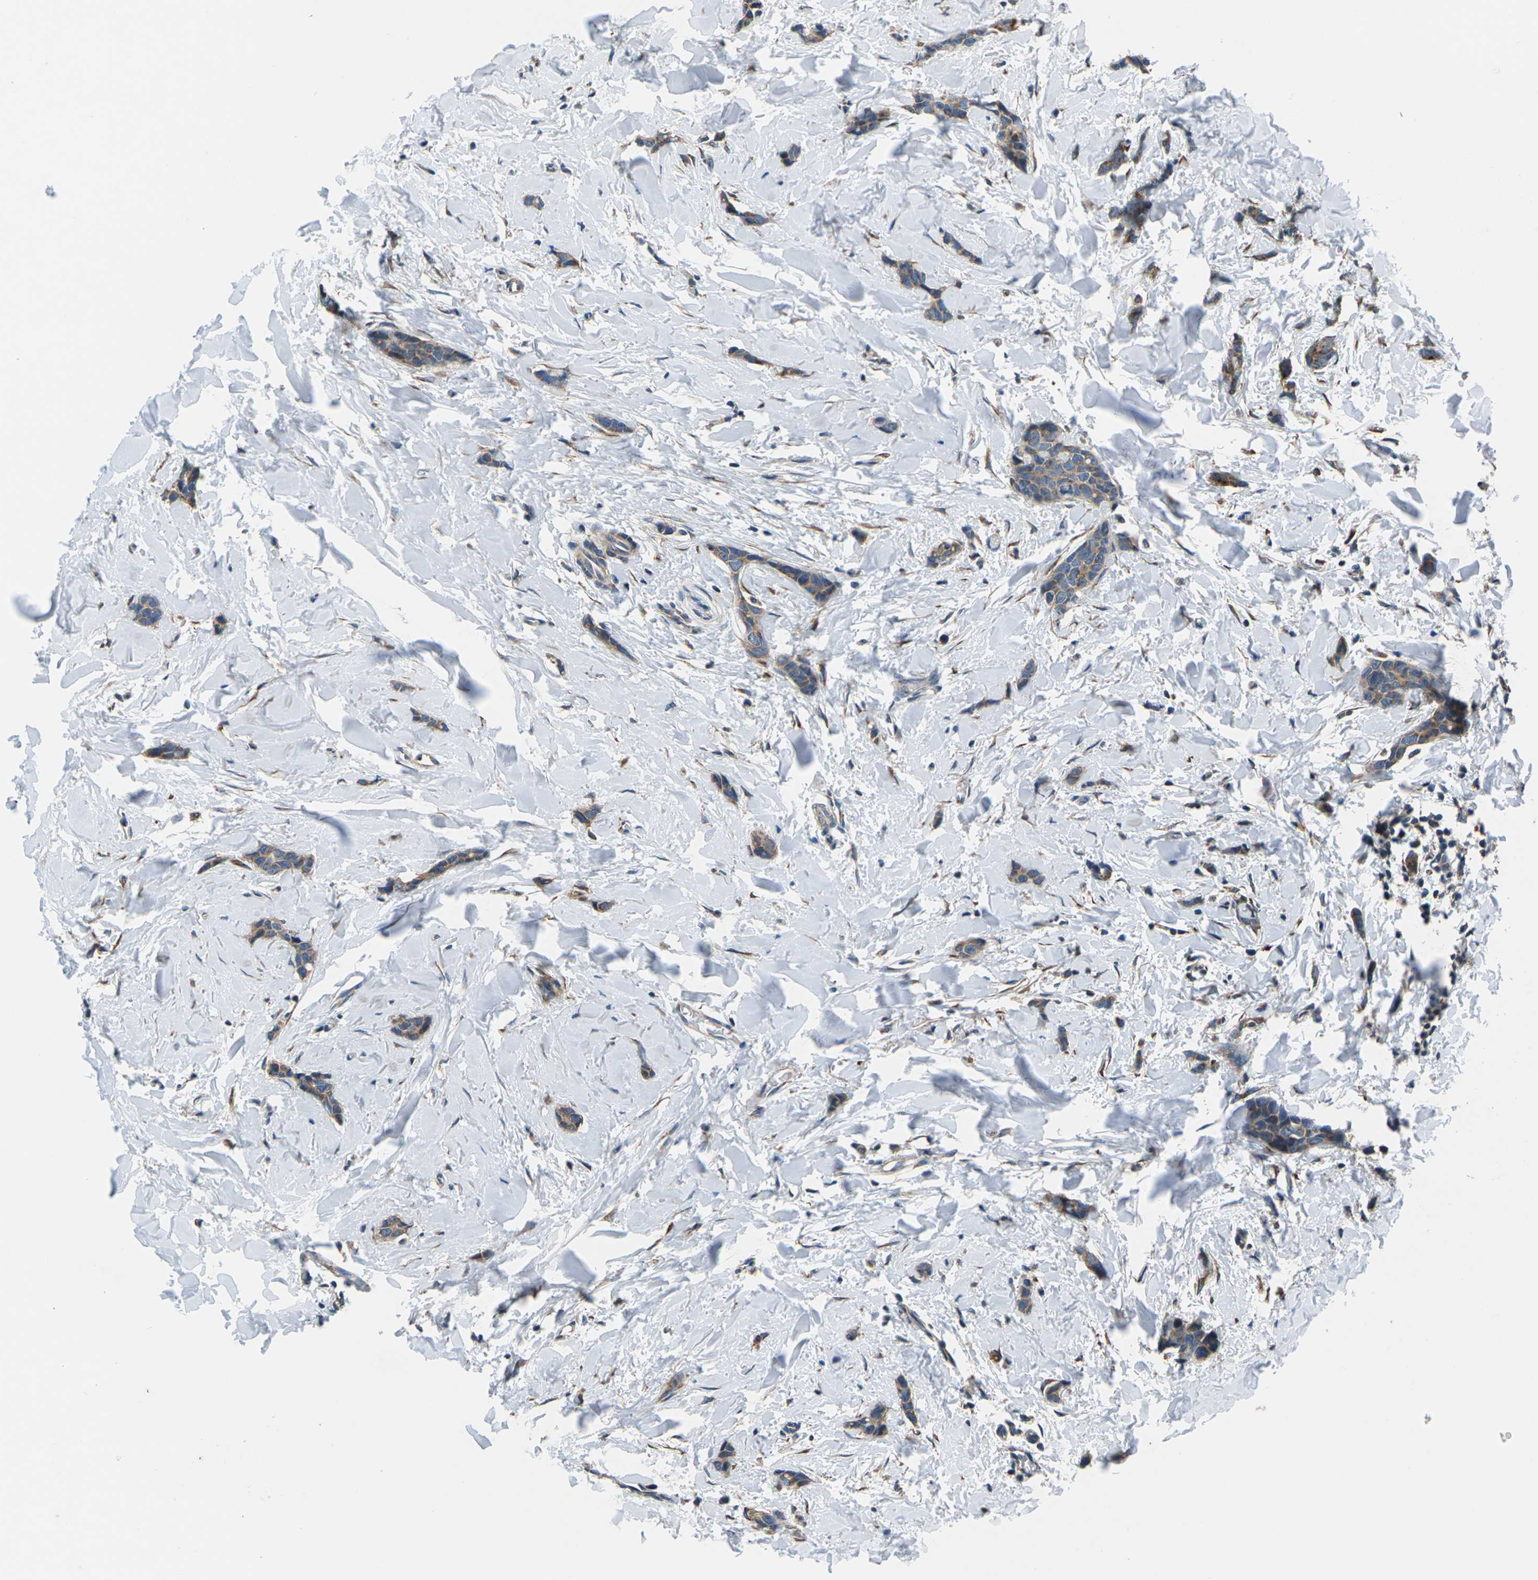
{"staining": {"intensity": "moderate", "quantity": ">75%", "location": "cytoplasmic/membranous"}, "tissue": "breast cancer", "cell_type": "Tumor cells", "image_type": "cancer", "snomed": [{"axis": "morphology", "description": "Lobular carcinoma"}, {"axis": "topography", "description": "Skin"}, {"axis": "topography", "description": "Breast"}], "caption": "Immunohistochemistry (IHC) (DAB (3,3'-diaminobenzidine)) staining of human breast lobular carcinoma shows moderate cytoplasmic/membranous protein expression in about >75% of tumor cells.", "gene": "GABRP", "patient": {"sex": "female", "age": 46}}